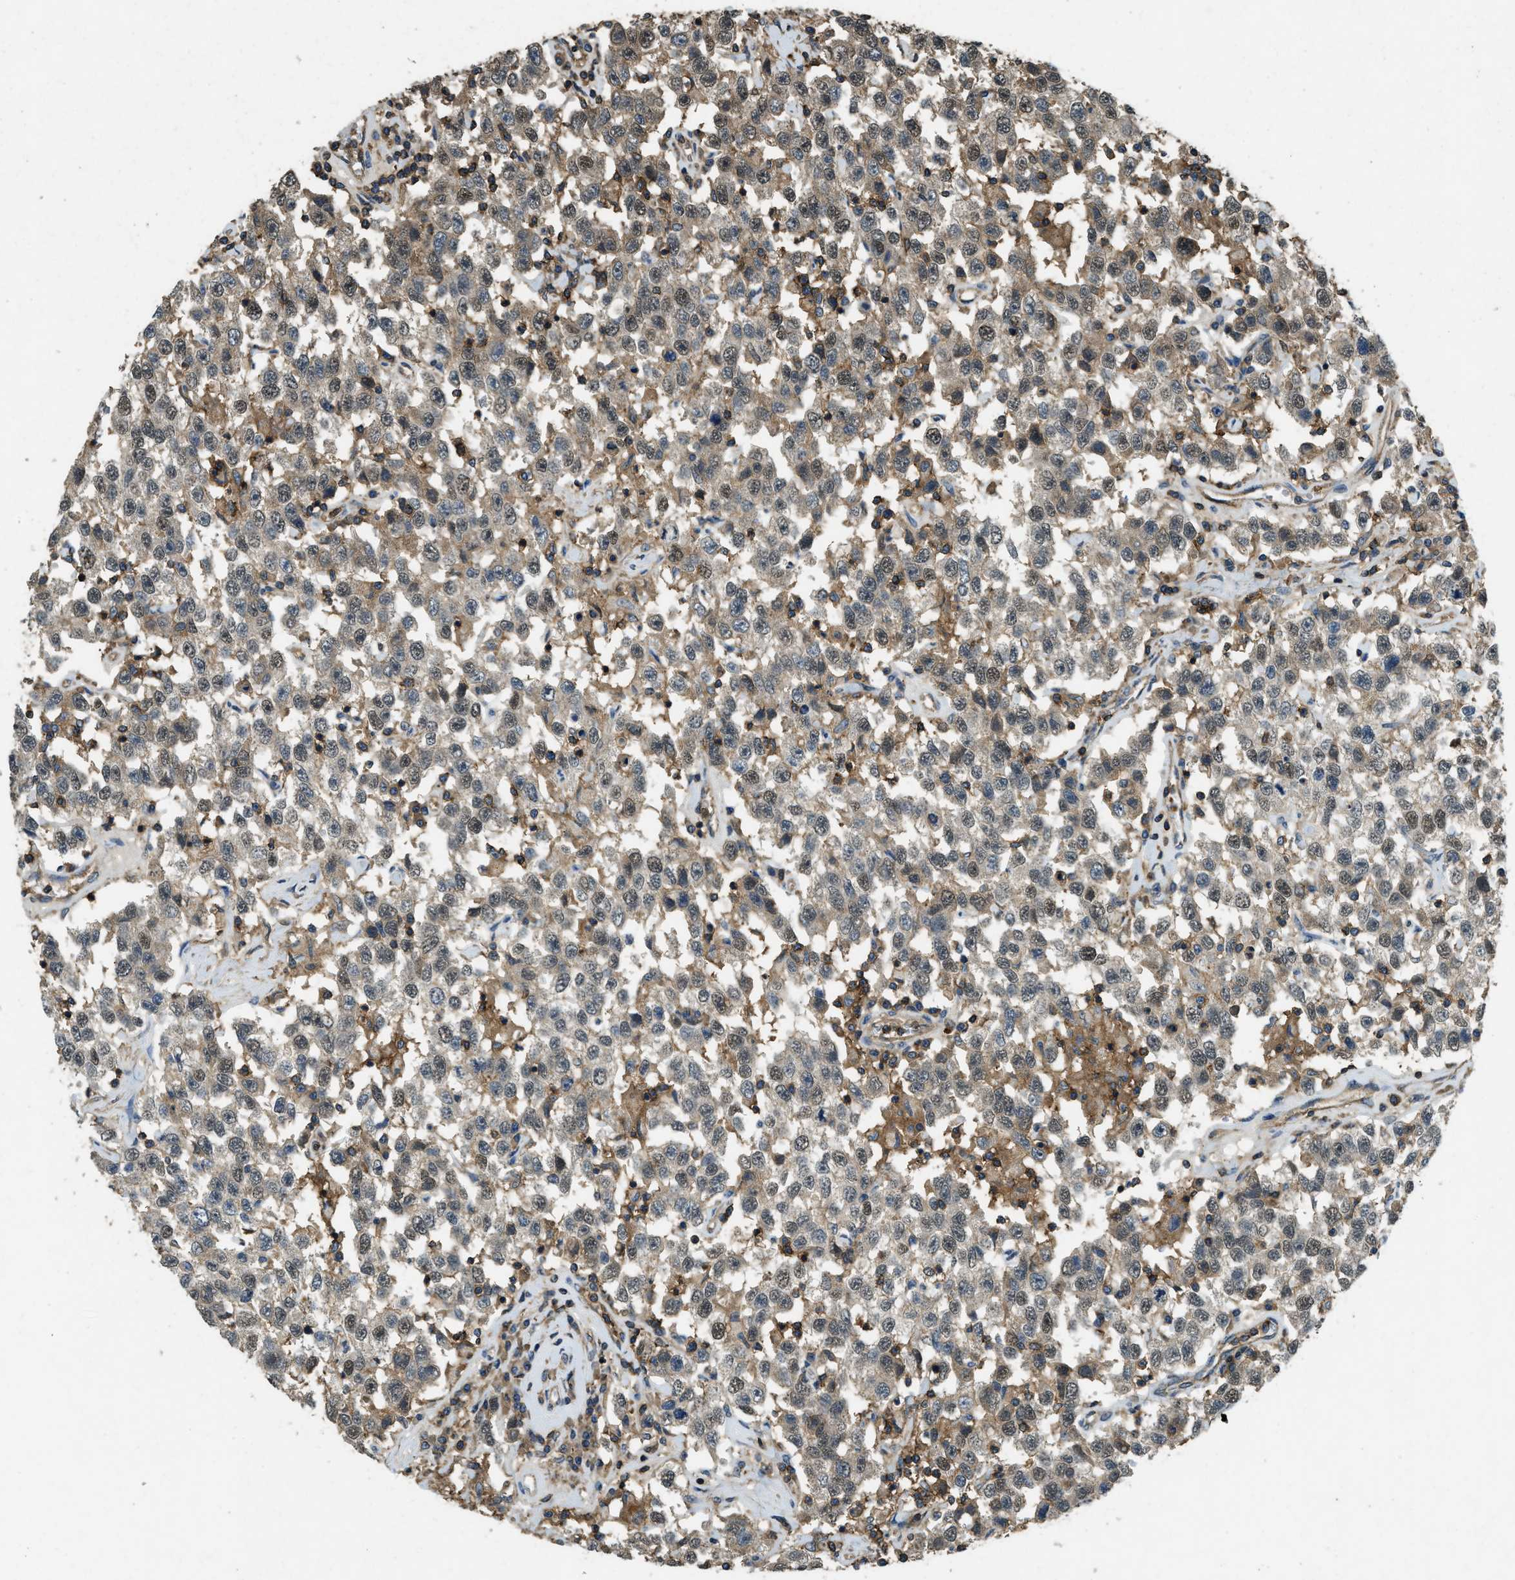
{"staining": {"intensity": "weak", "quantity": "25%-75%", "location": "cytoplasmic/membranous,nuclear"}, "tissue": "testis cancer", "cell_type": "Tumor cells", "image_type": "cancer", "snomed": [{"axis": "morphology", "description": "Seminoma, NOS"}, {"axis": "topography", "description": "Testis"}], "caption": "Testis seminoma was stained to show a protein in brown. There is low levels of weak cytoplasmic/membranous and nuclear expression in approximately 25%-75% of tumor cells. (DAB IHC, brown staining for protein, blue staining for nuclei).", "gene": "ATP8B1", "patient": {"sex": "male", "age": 41}}